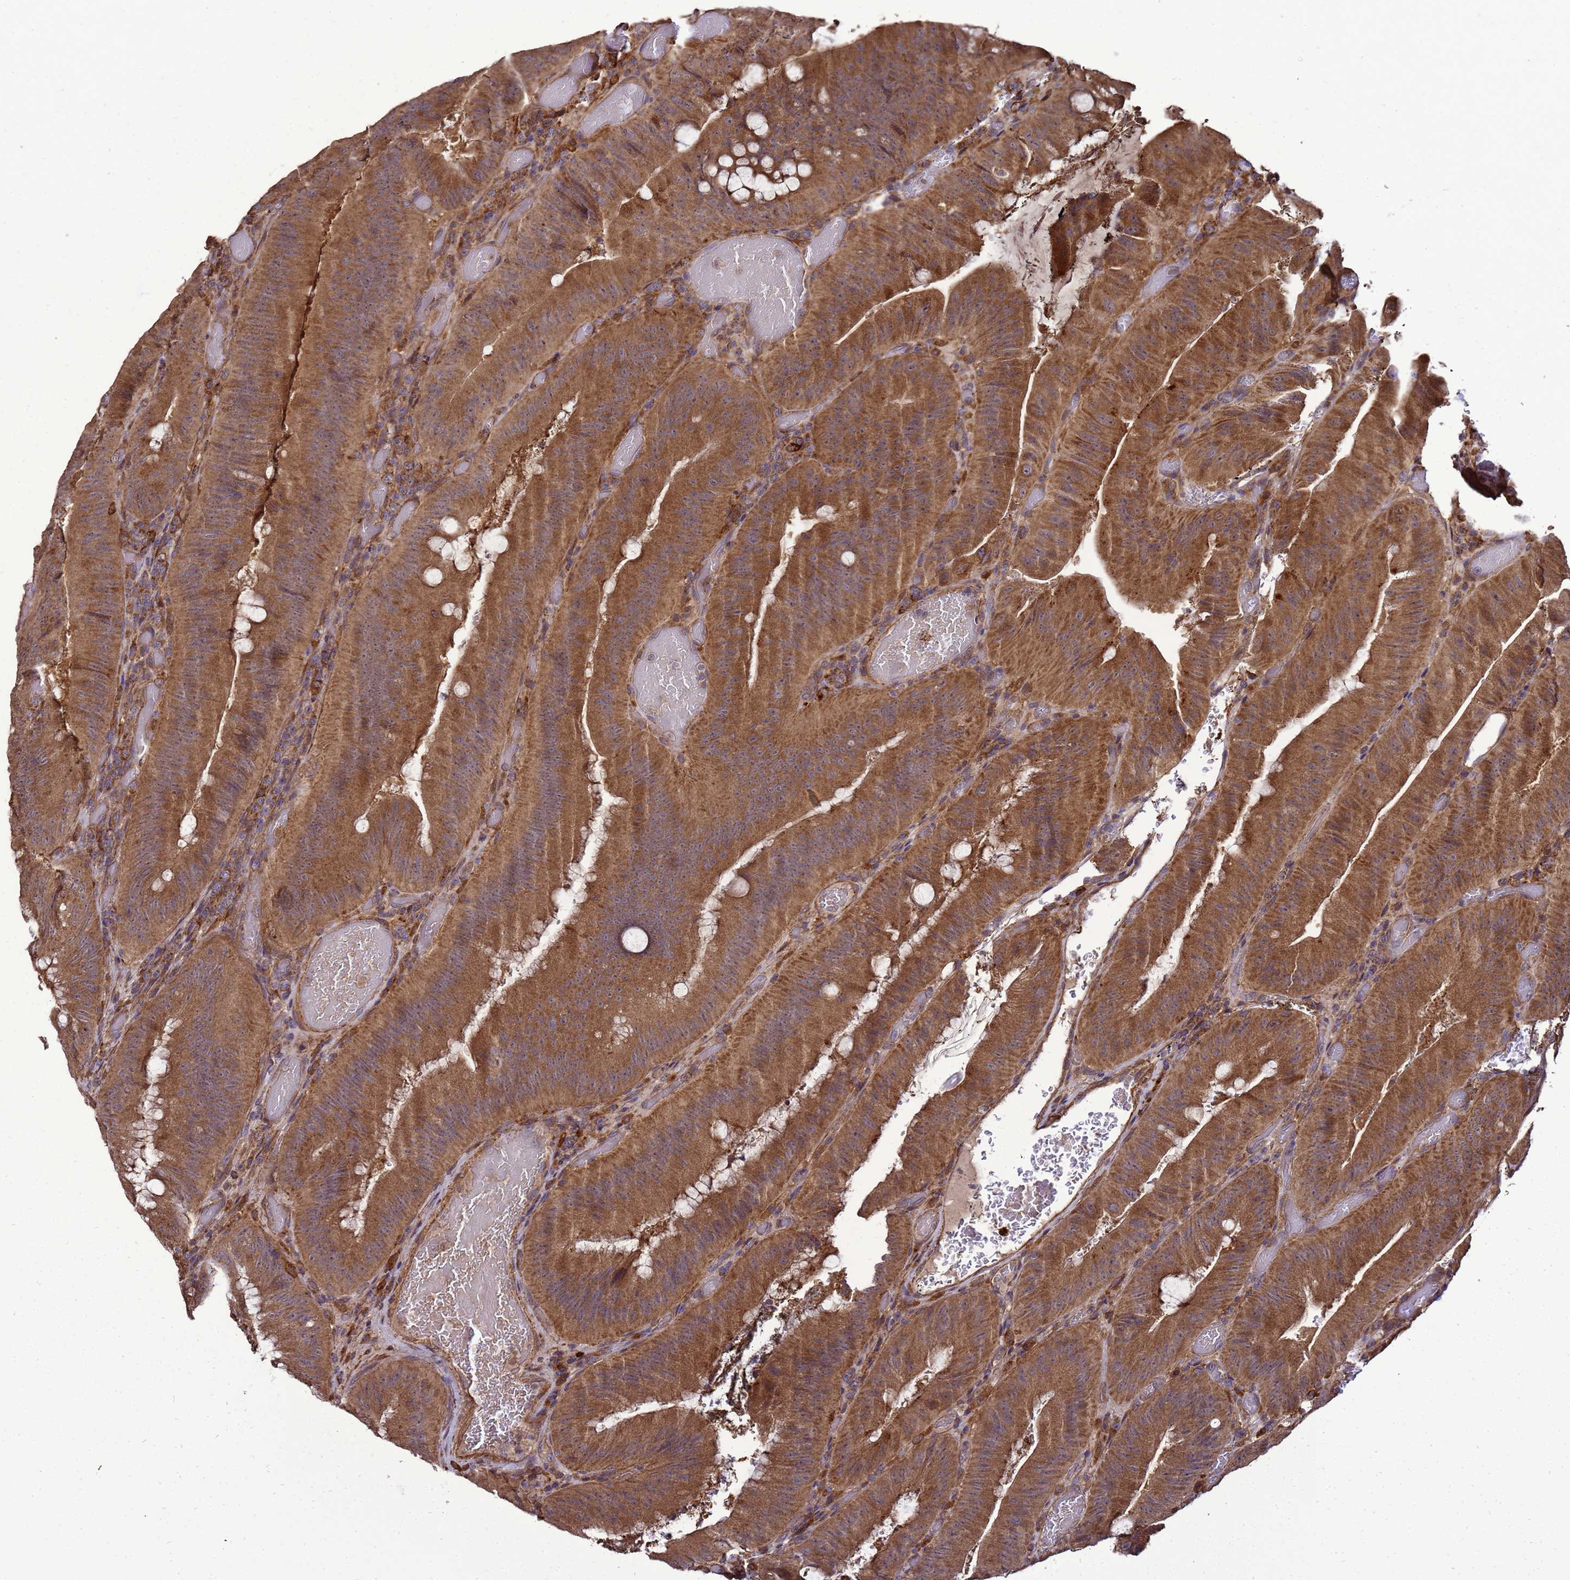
{"staining": {"intensity": "strong", "quantity": ">75%", "location": "cytoplasmic/membranous"}, "tissue": "colorectal cancer", "cell_type": "Tumor cells", "image_type": "cancer", "snomed": [{"axis": "morphology", "description": "Adenocarcinoma, NOS"}, {"axis": "topography", "description": "Colon"}], "caption": "Immunohistochemical staining of colorectal adenocarcinoma shows high levels of strong cytoplasmic/membranous protein expression in approximately >75% of tumor cells.", "gene": "TRABD", "patient": {"sex": "female", "age": 43}}